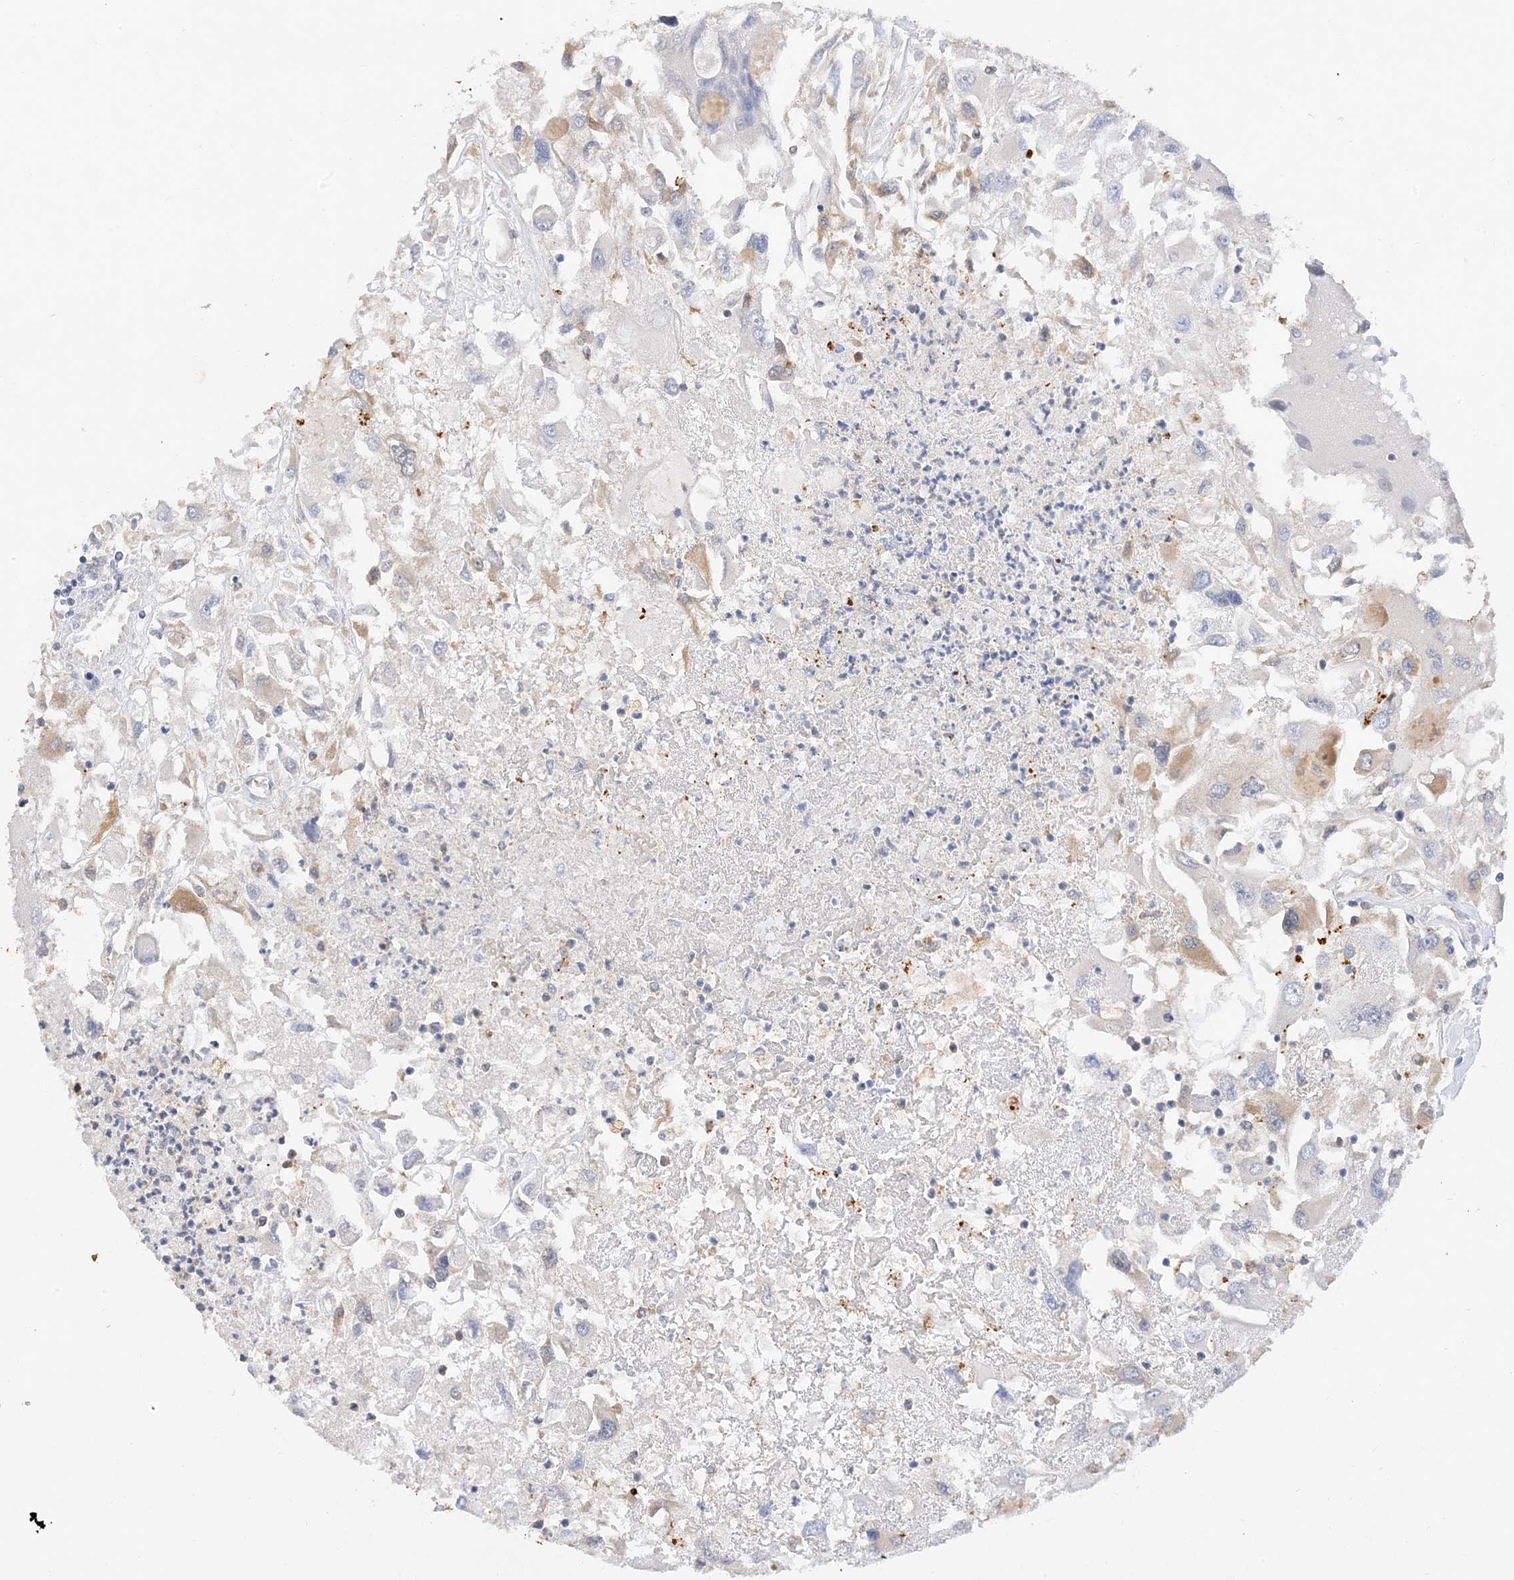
{"staining": {"intensity": "moderate", "quantity": "<25%", "location": "cytoplasmic/membranous"}, "tissue": "renal cancer", "cell_type": "Tumor cells", "image_type": "cancer", "snomed": [{"axis": "morphology", "description": "Adenocarcinoma, NOS"}, {"axis": "topography", "description": "Kidney"}], "caption": "Brown immunohistochemical staining in renal cancer (adenocarcinoma) exhibits moderate cytoplasmic/membranous expression in about <25% of tumor cells.", "gene": "ARV1", "patient": {"sex": "female", "age": 52}}